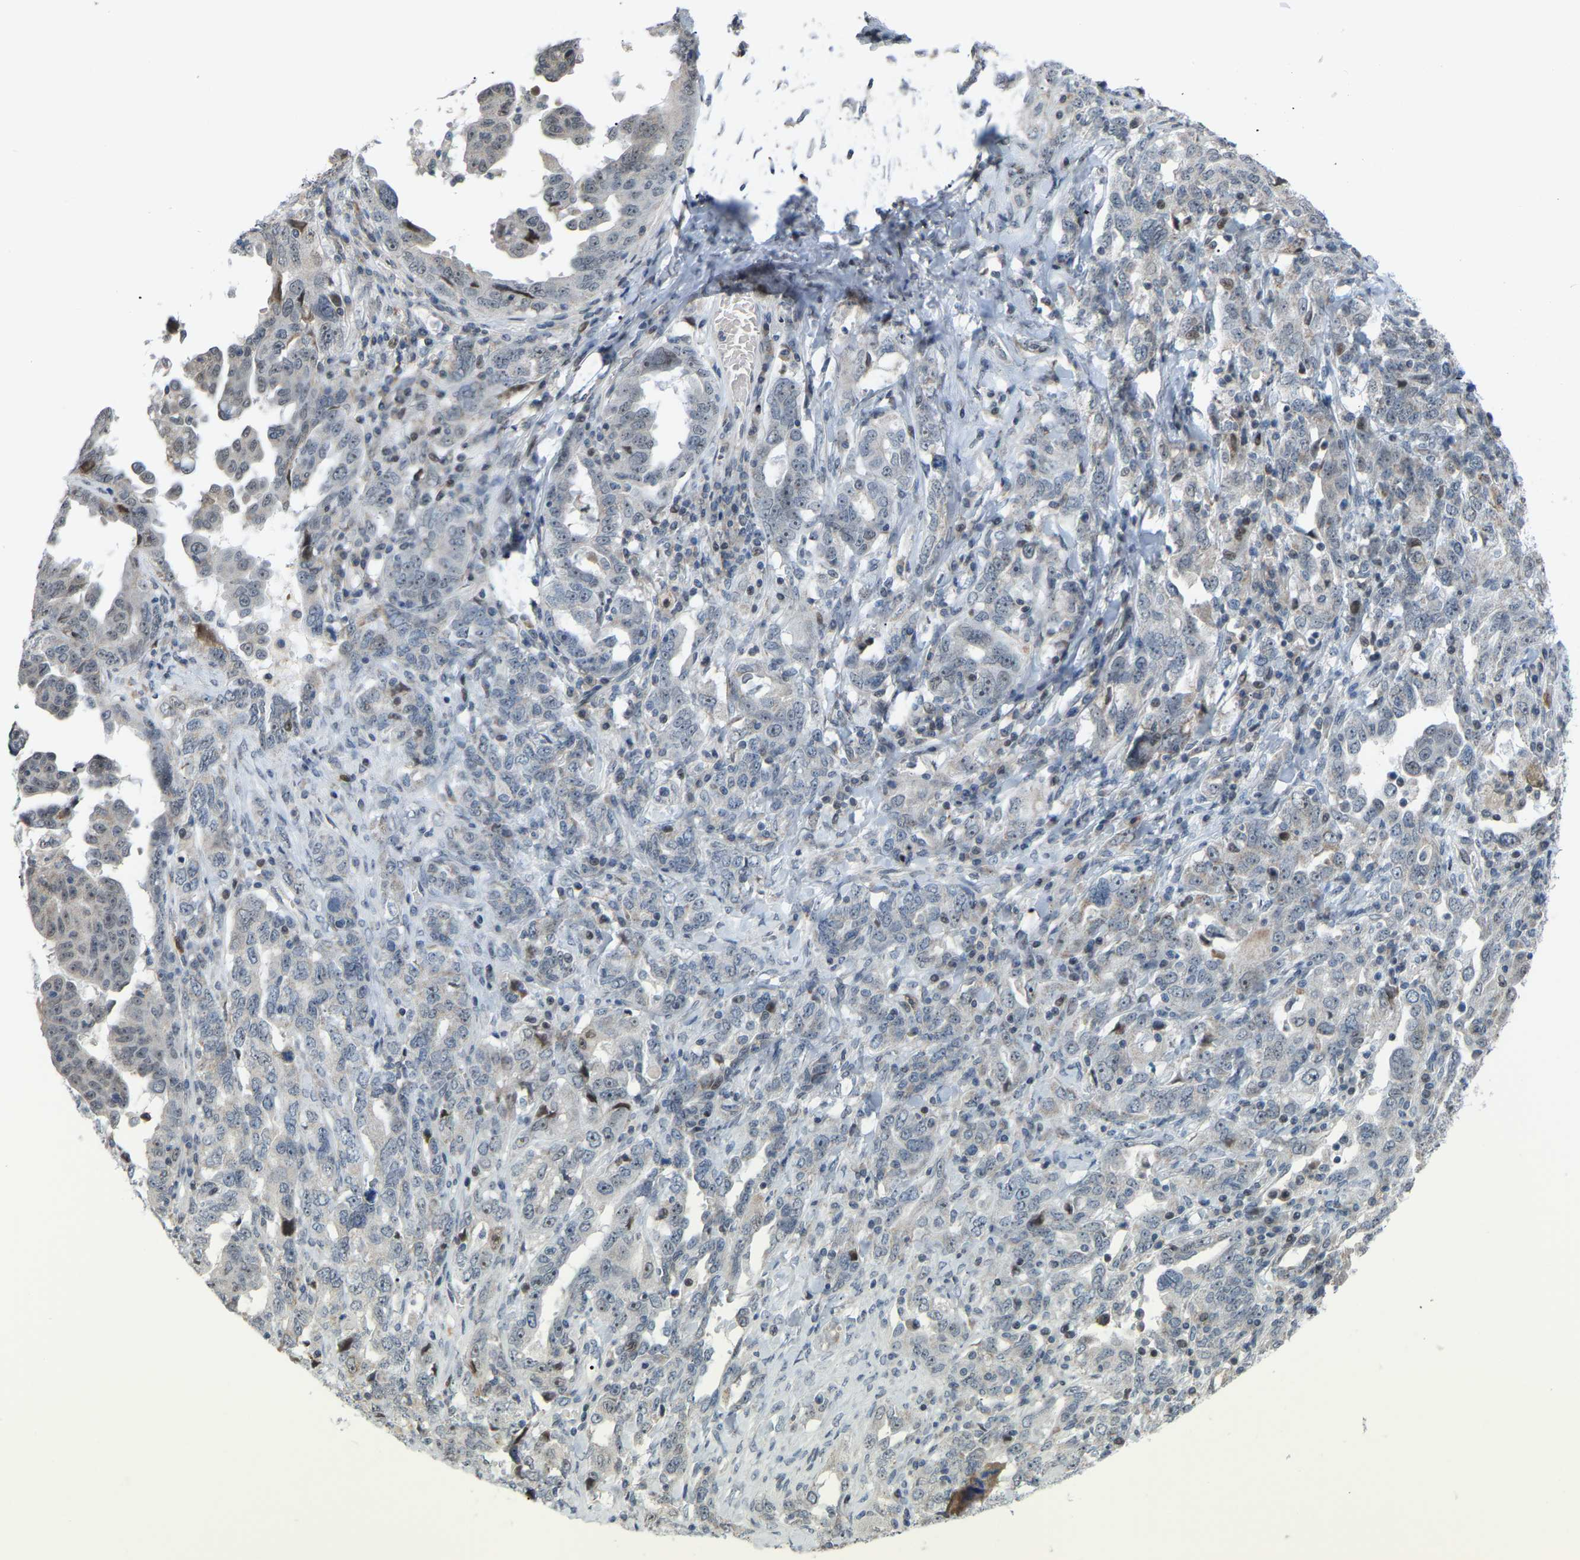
{"staining": {"intensity": "negative", "quantity": "none", "location": "none"}, "tissue": "ovarian cancer", "cell_type": "Tumor cells", "image_type": "cancer", "snomed": [{"axis": "morphology", "description": "Carcinoma, endometroid"}, {"axis": "topography", "description": "Ovary"}], "caption": "Immunohistochemical staining of human endometroid carcinoma (ovarian) exhibits no significant staining in tumor cells. (DAB (3,3'-diaminobenzidine) IHC, high magnification).", "gene": "CROT", "patient": {"sex": "female", "age": 62}}